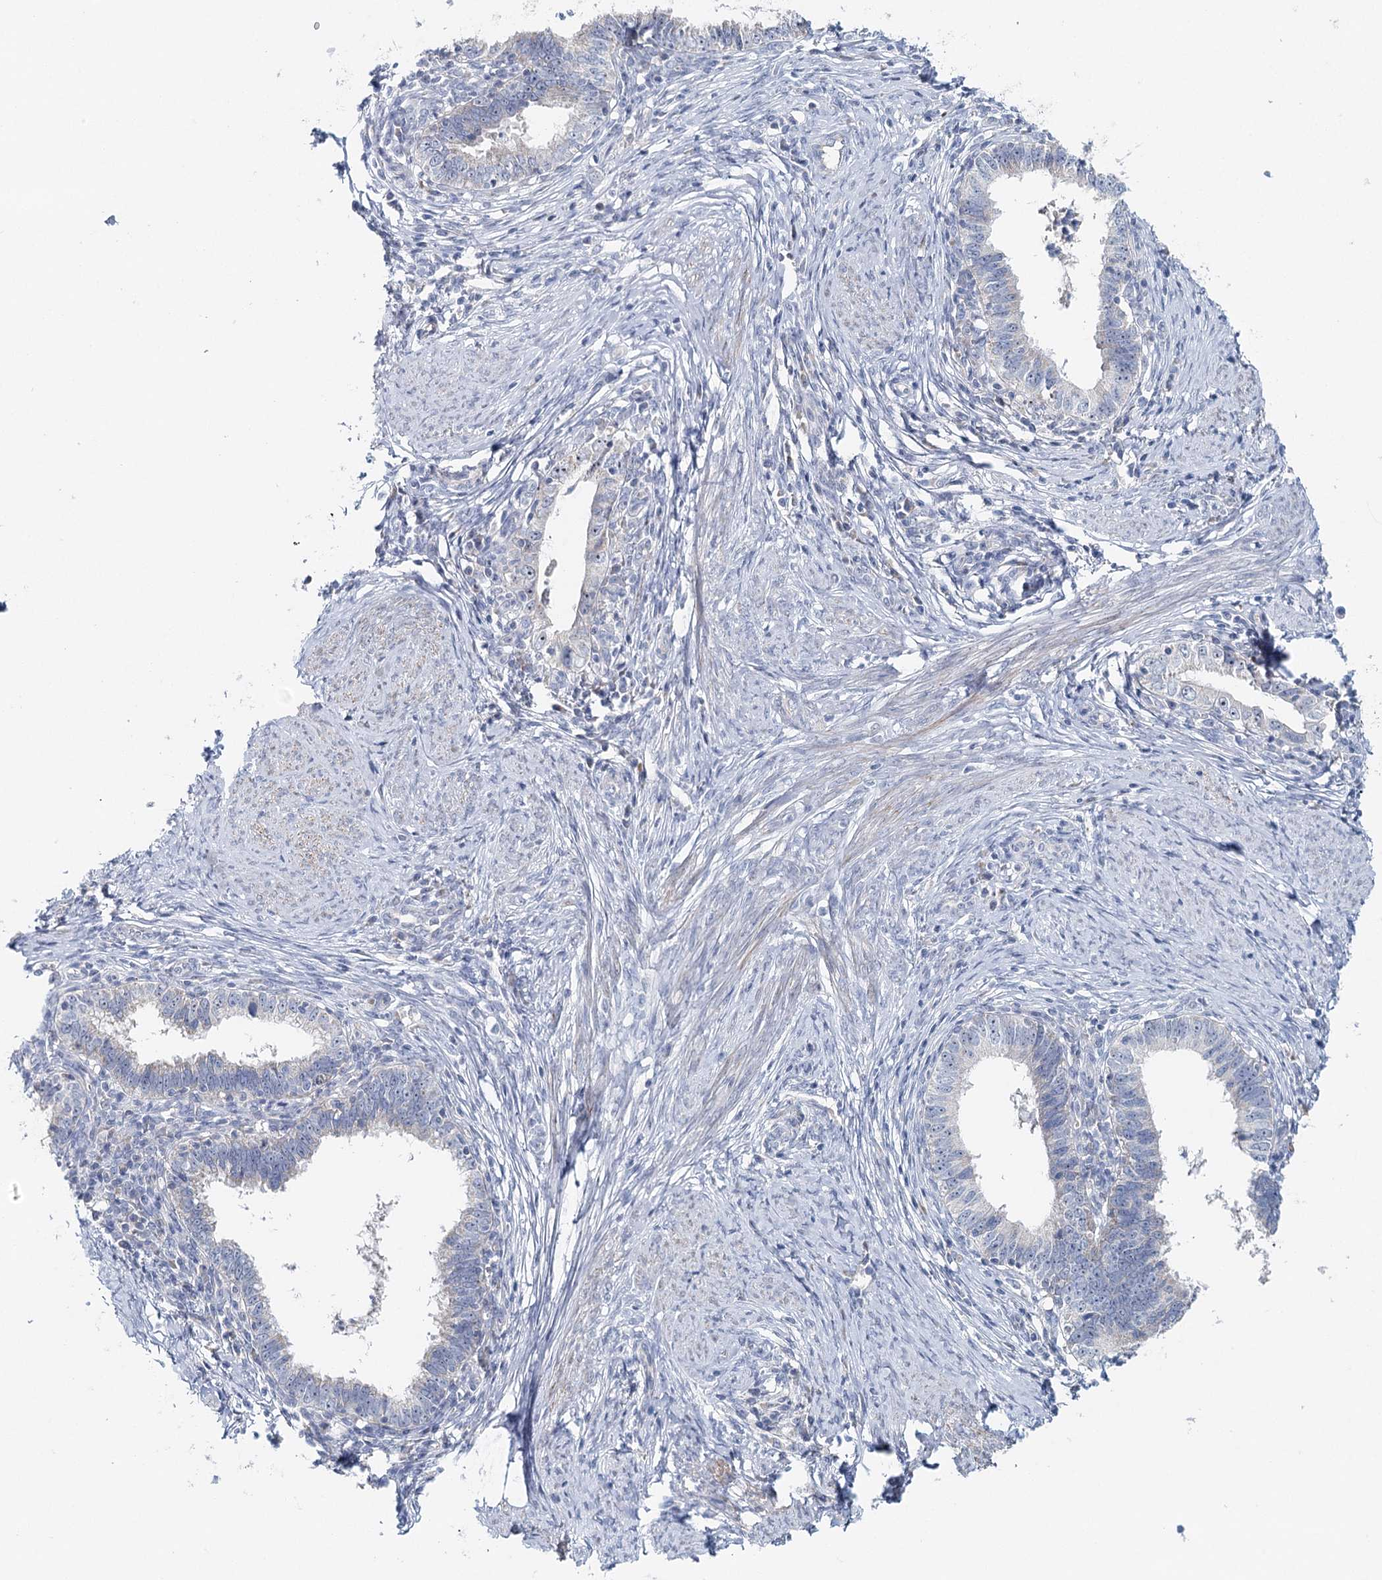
{"staining": {"intensity": "negative", "quantity": "none", "location": "none"}, "tissue": "cervical cancer", "cell_type": "Tumor cells", "image_type": "cancer", "snomed": [{"axis": "morphology", "description": "Adenocarcinoma, NOS"}, {"axis": "topography", "description": "Cervix"}], "caption": "IHC photomicrograph of neoplastic tissue: cervical adenocarcinoma stained with DAB displays no significant protein positivity in tumor cells.", "gene": "RBM43", "patient": {"sex": "female", "age": 36}}